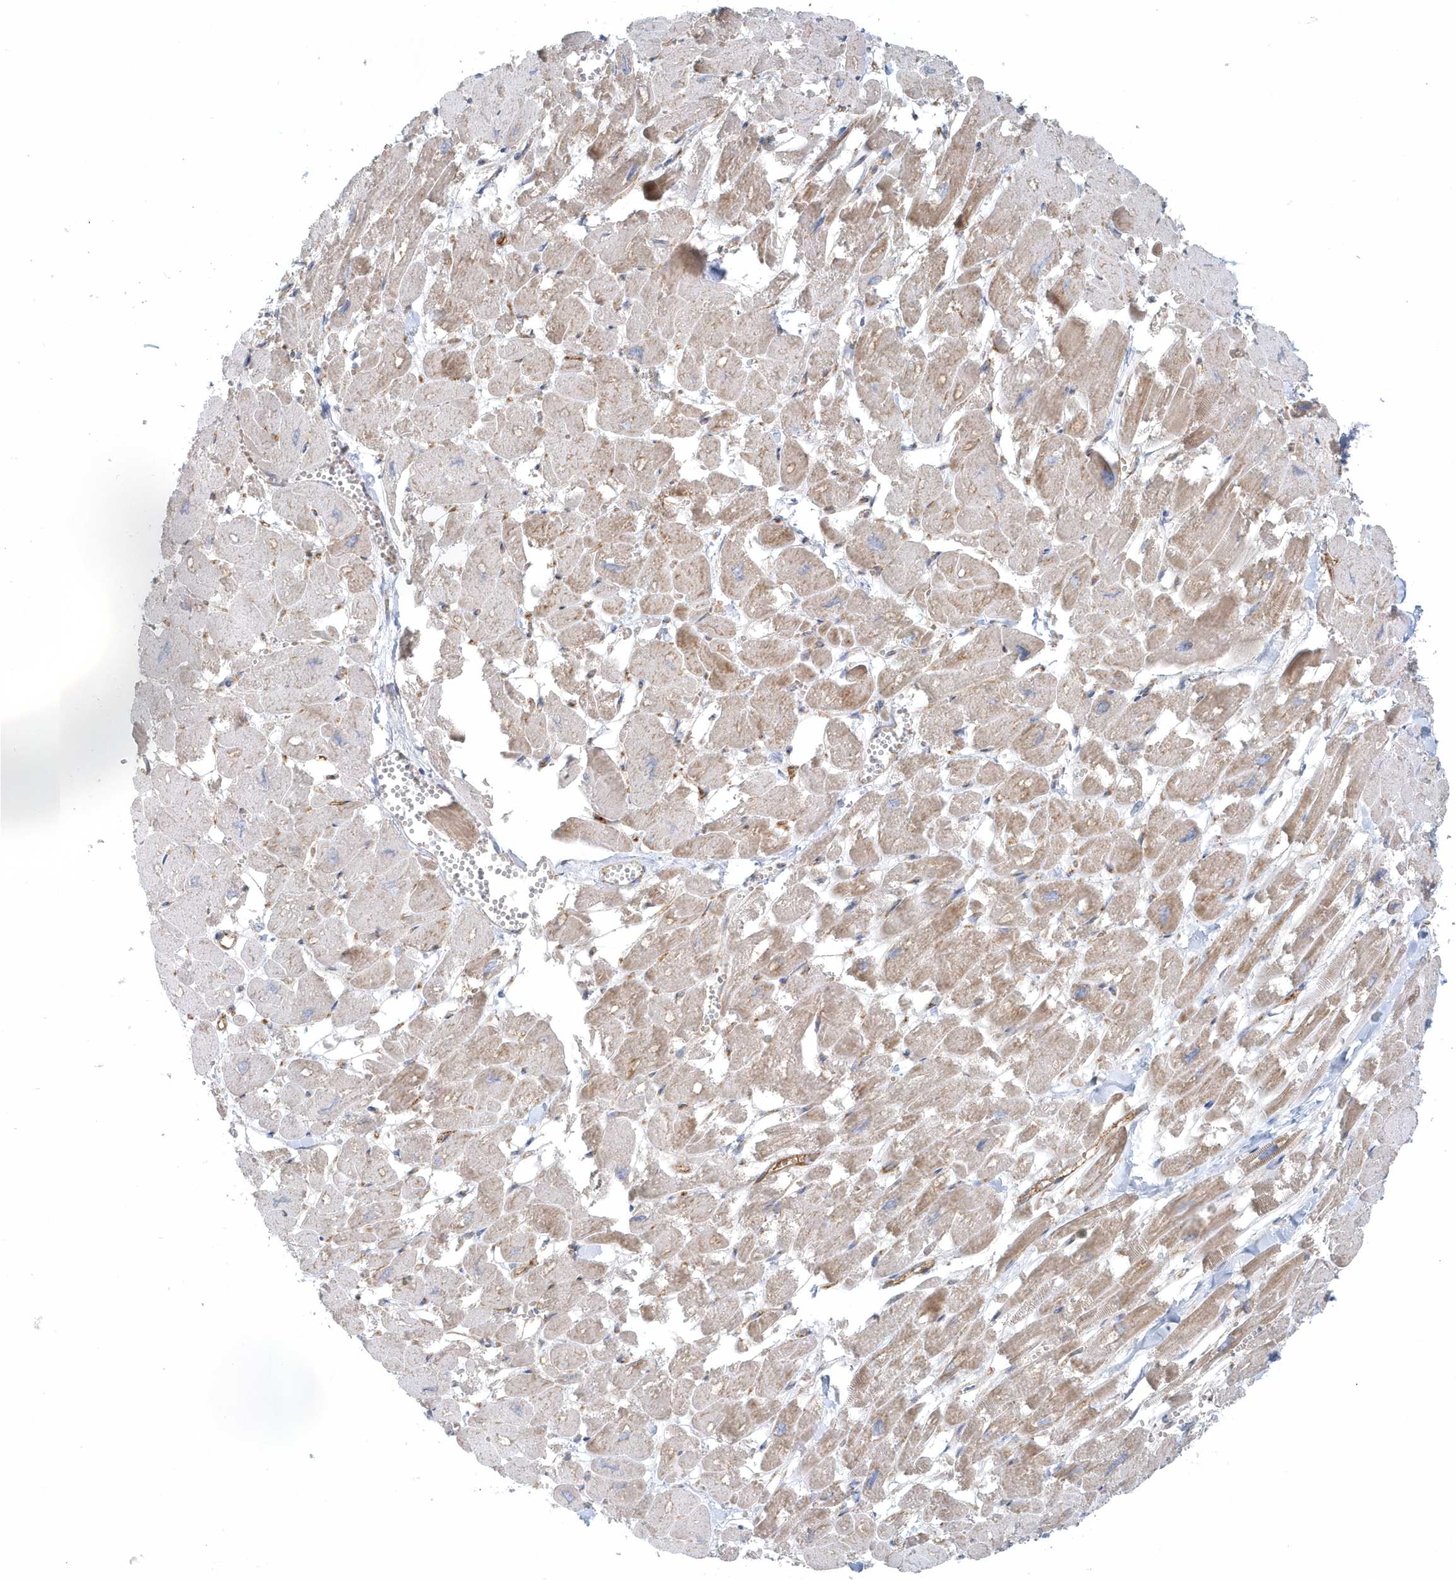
{"staining": {"intensity": "moderate", "quantity": "25%-75%", "location": "cytoplasmic/membranous"}, "tissue": "heart muscle", "cell_type": "Cardiomyocytes", "image_type": "normal", "snomed": [{"axis": "morphology", "description": "Normal tissue, NOS"}, {"axis": "topography", "description": "Heart"}], "caption": "The immunohistochemical stain shows moderate cytoplasmic/membranous expression in cardiomyocytes of benign heart muscle. The staining was performed using DAB (3,3'-diaminobenzidine), with brown indicating positive protein expression. Nuclei are stained blue with hematoxylin.", "gene": "GPR152", "patient": {"sex": "male", "age": 54}}